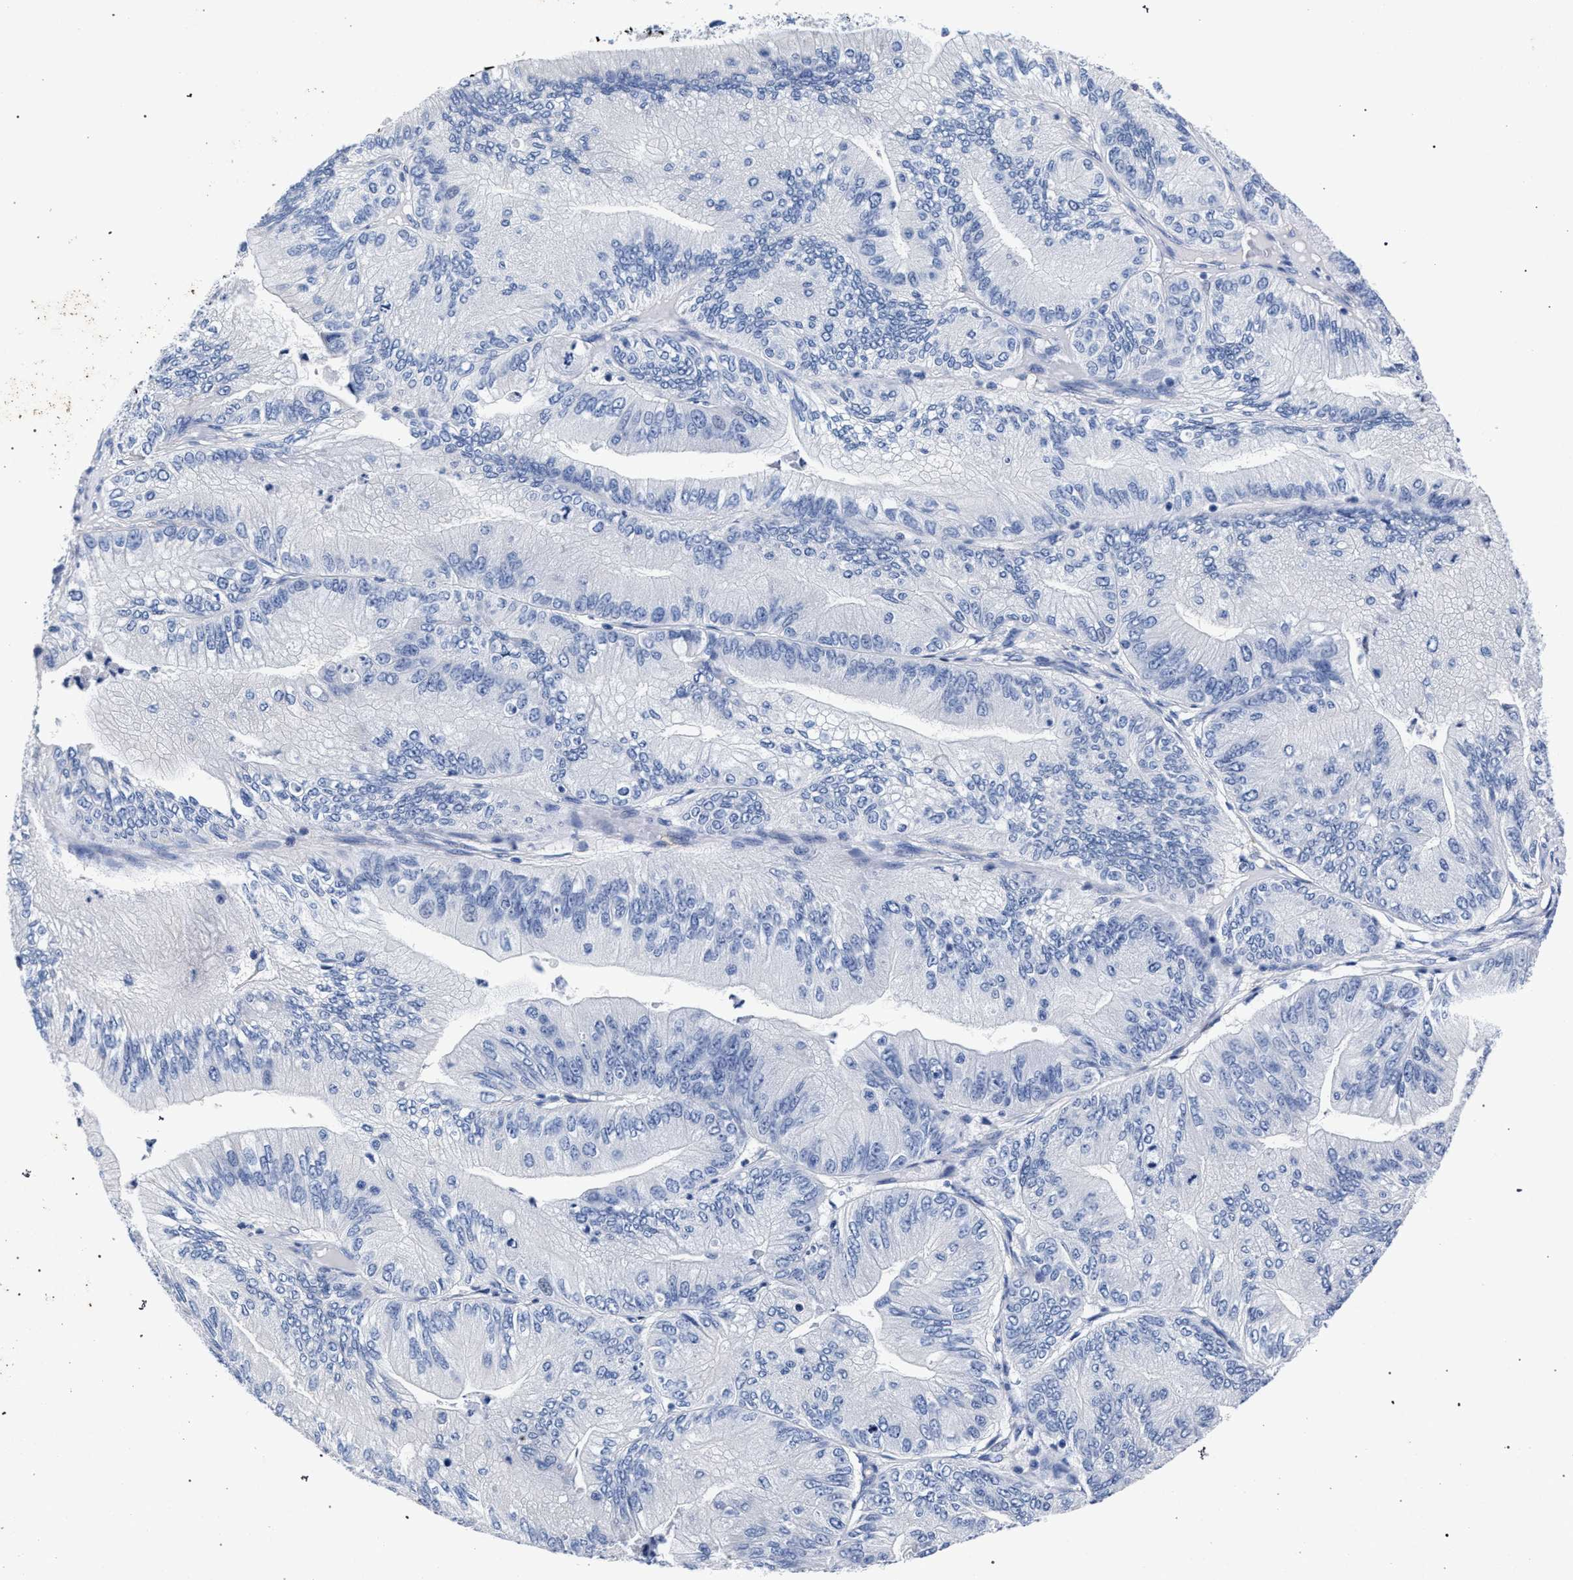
{"staining": {"intensity": "negative", "quantity": "none", "location": "none"}, "tissue": "ovarian cancer", "cell_type": "Tumor cells", "image_type": "cancer", "snomed": [{"axis": "morphology", "description": "Cystadenocarcinoma, mucinous, NOS"}, {"axis": "topography", "description": "Ovary"}], "caption": "Protein analysis of ovarian cancer reveals no significant expression in tumor cells.", "gene": "AKAP4", "patient": {"sex": "female", "age": 61}}